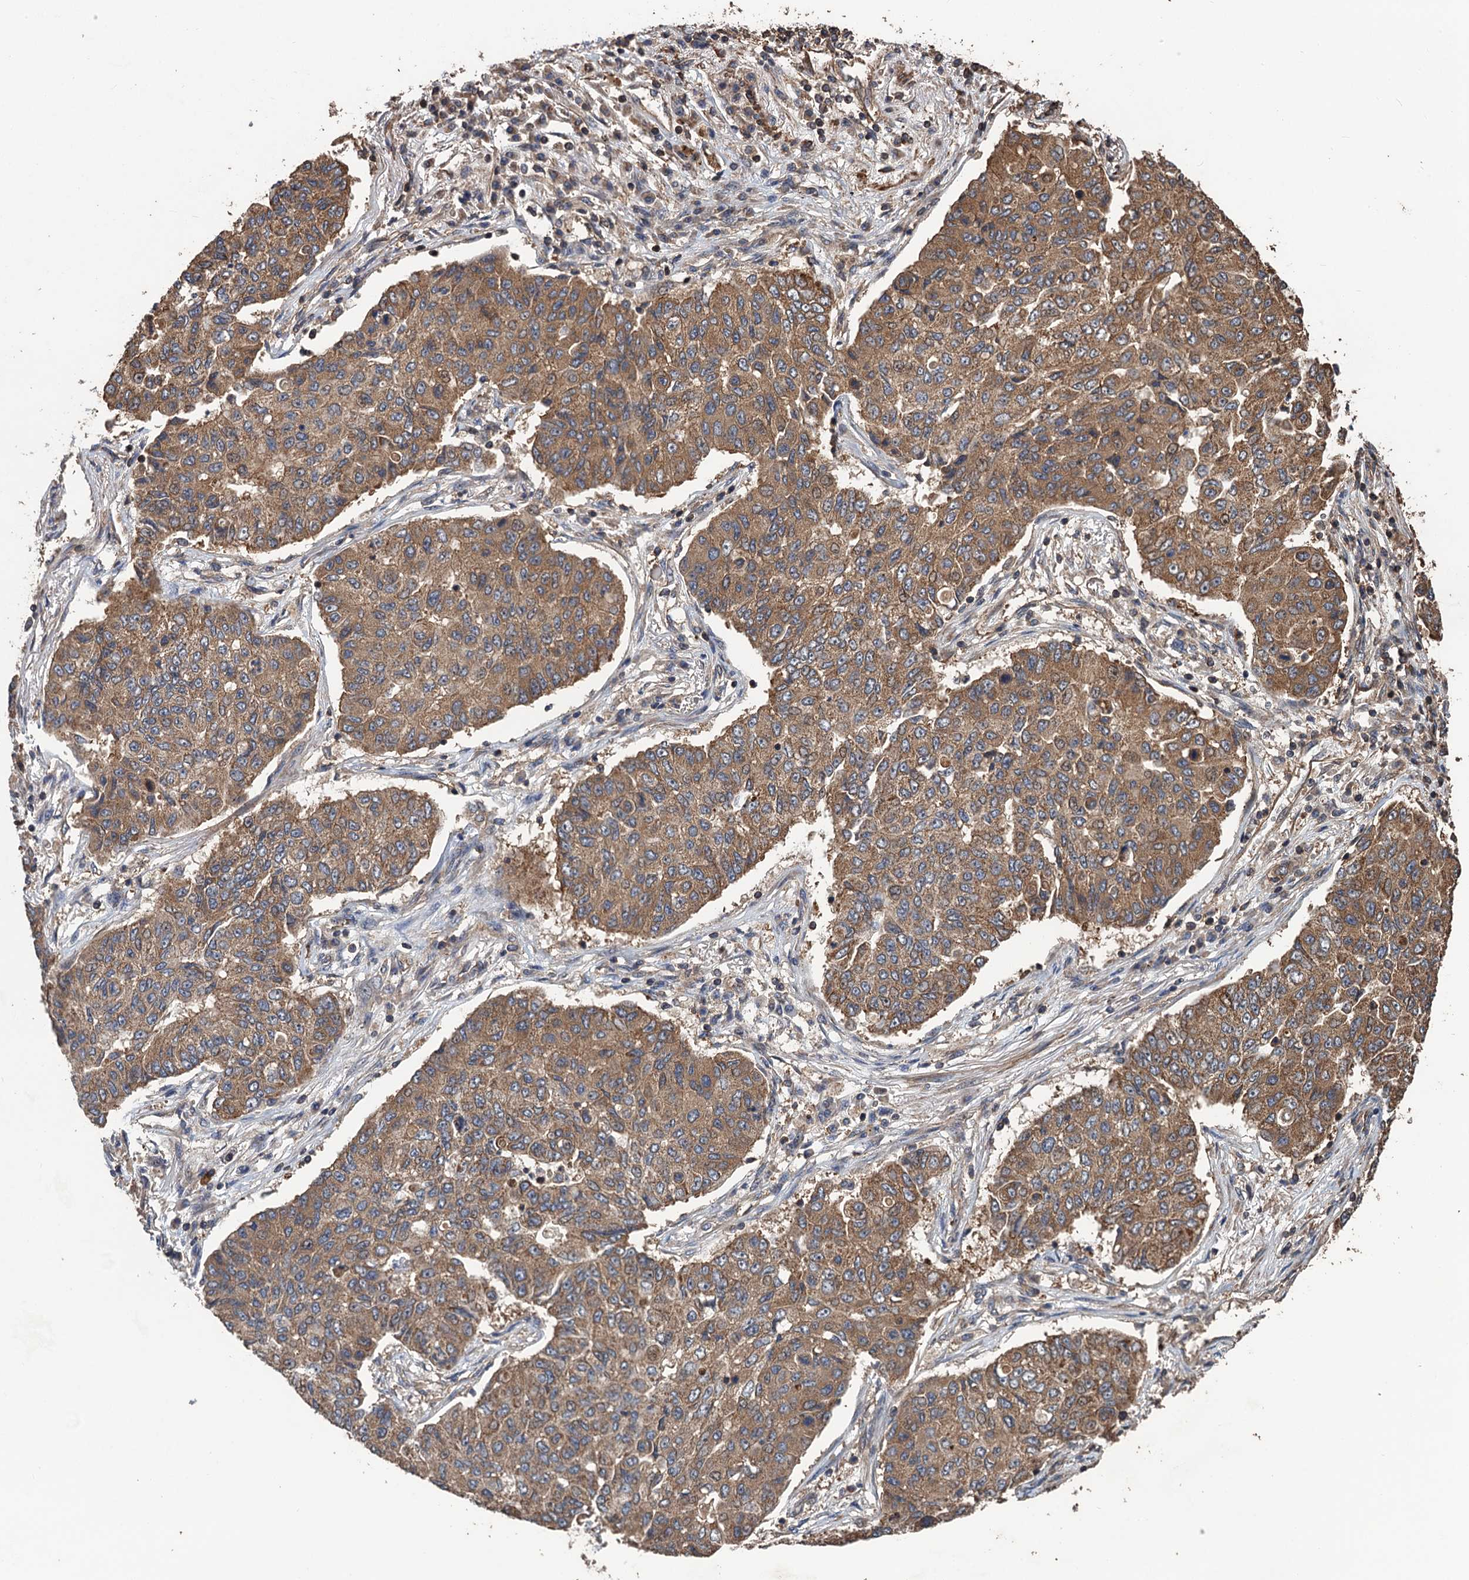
{"staining": {"intensity": "moderate", "quantity": ">75%", "location": "cytoplasmic/membranous"}, "tissue": "lung cancer", "cell_type": "Tumor cells", "image_type": "cancer", "snomed": [{"axis": "morphology", "description": "Squamous cell carcinoma, NOS"}, {"axis": "topography", "description": "Lung"}], "caption": "Immunohistochemical staining of human lung cancer exhibits medium levels of moderate cytoplasmic/membranous staining in approximately >75% of tumor cells.", "gene": "PPP4R1", "patient": {"sex": "male", "age": 74}}